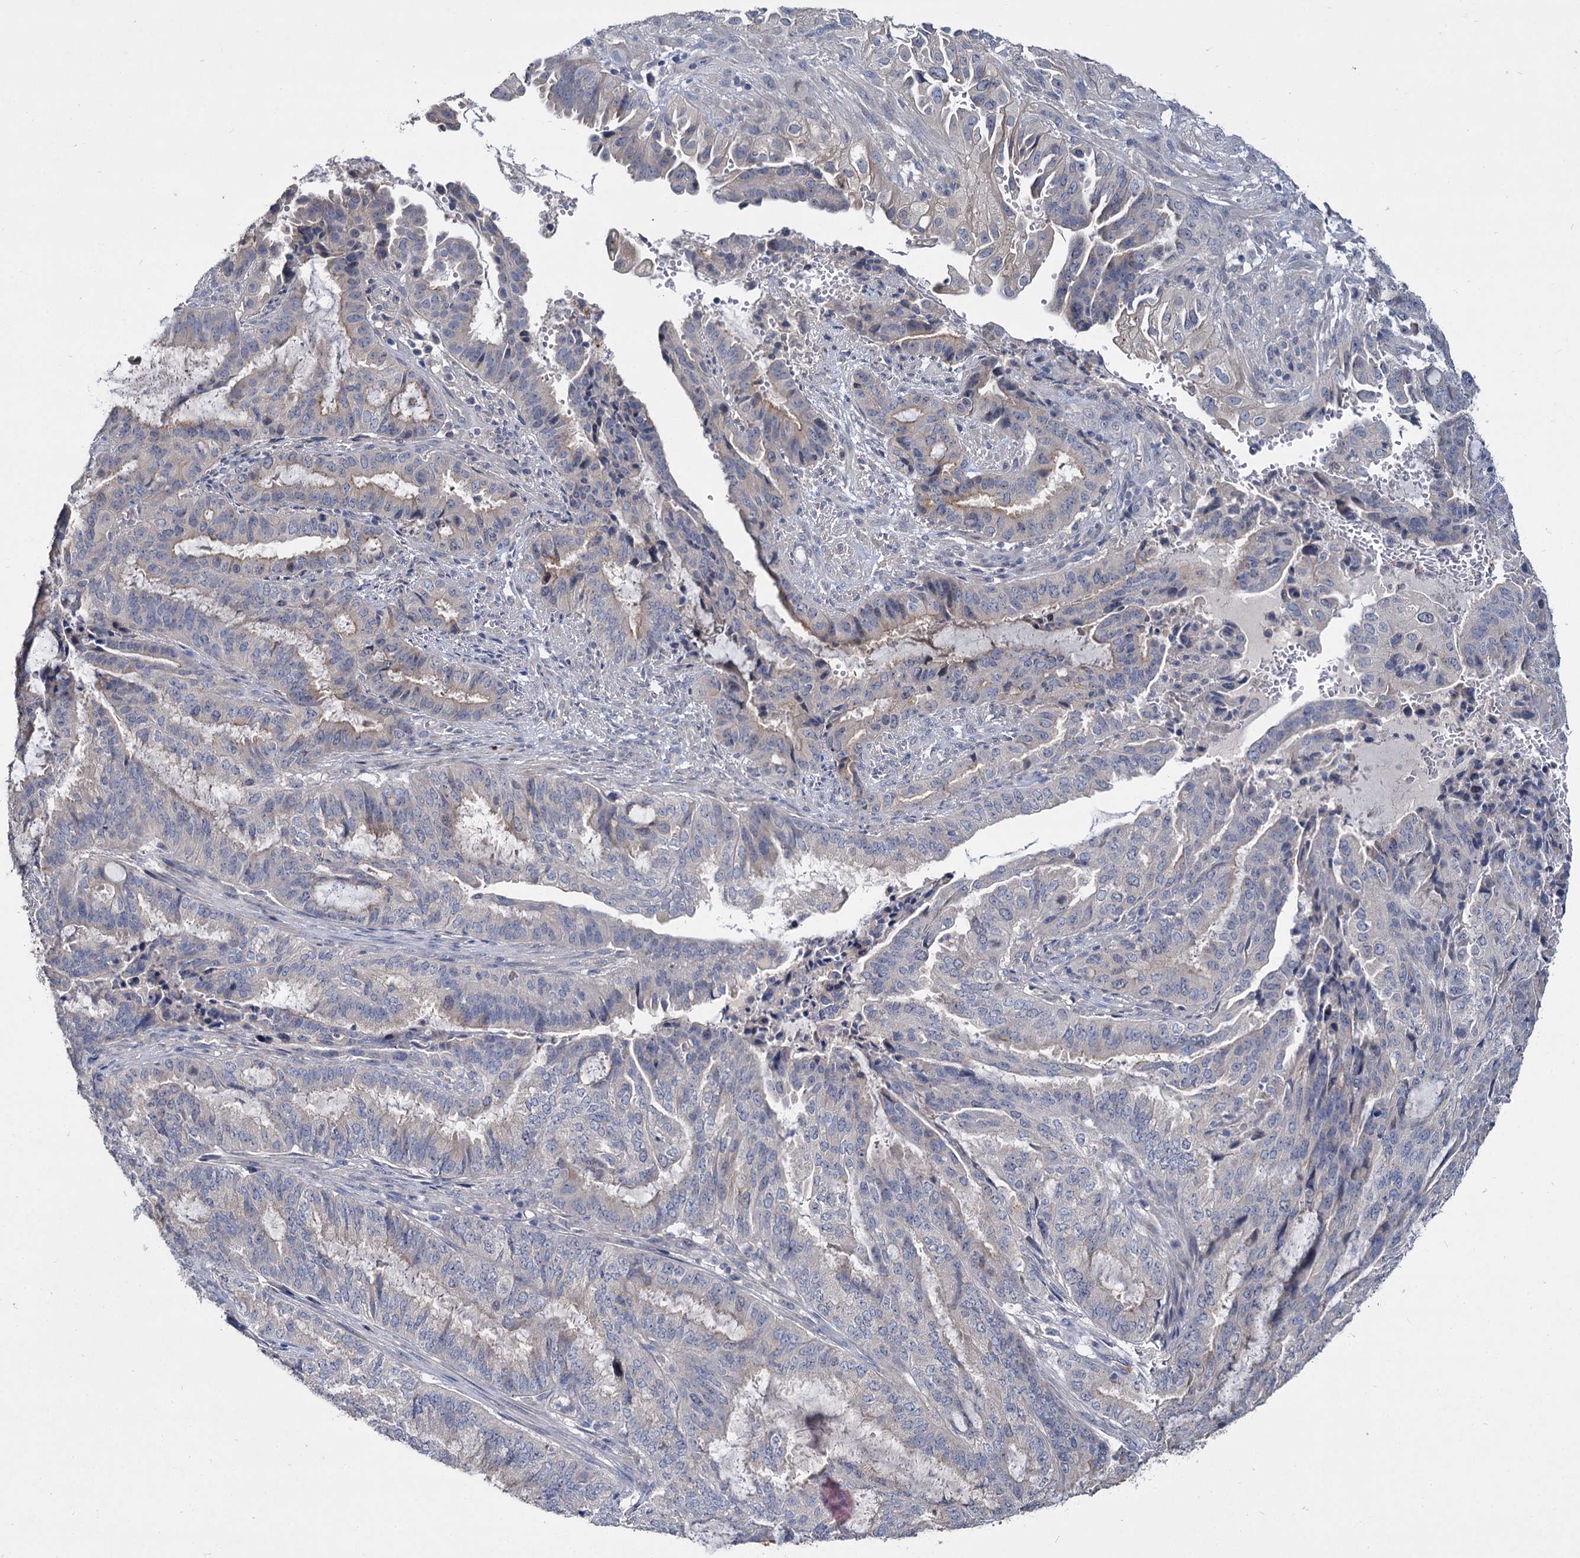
{"staining": {"intensity": "negative", "quantity": "none", "location": "none"}, "tissue": "endometrial cancer", "cell_type": "Tumor cells", "image_type": "cancer", "snomed": [{"axis": "morphology", "description": "Adenocarcinoma, NOS"}, {"axis": "topography", "description": "Endometrium"}], "caption": "Adenocarcinoma (endometrial) was stained to show a protein in brown. There is no significant staining in tumor cells. (Immunohistochemistry (ihc), brightfield microscopy, high magnification).", "gene": "ATP9A", "patient": {"sex": "female", "age": 51}}